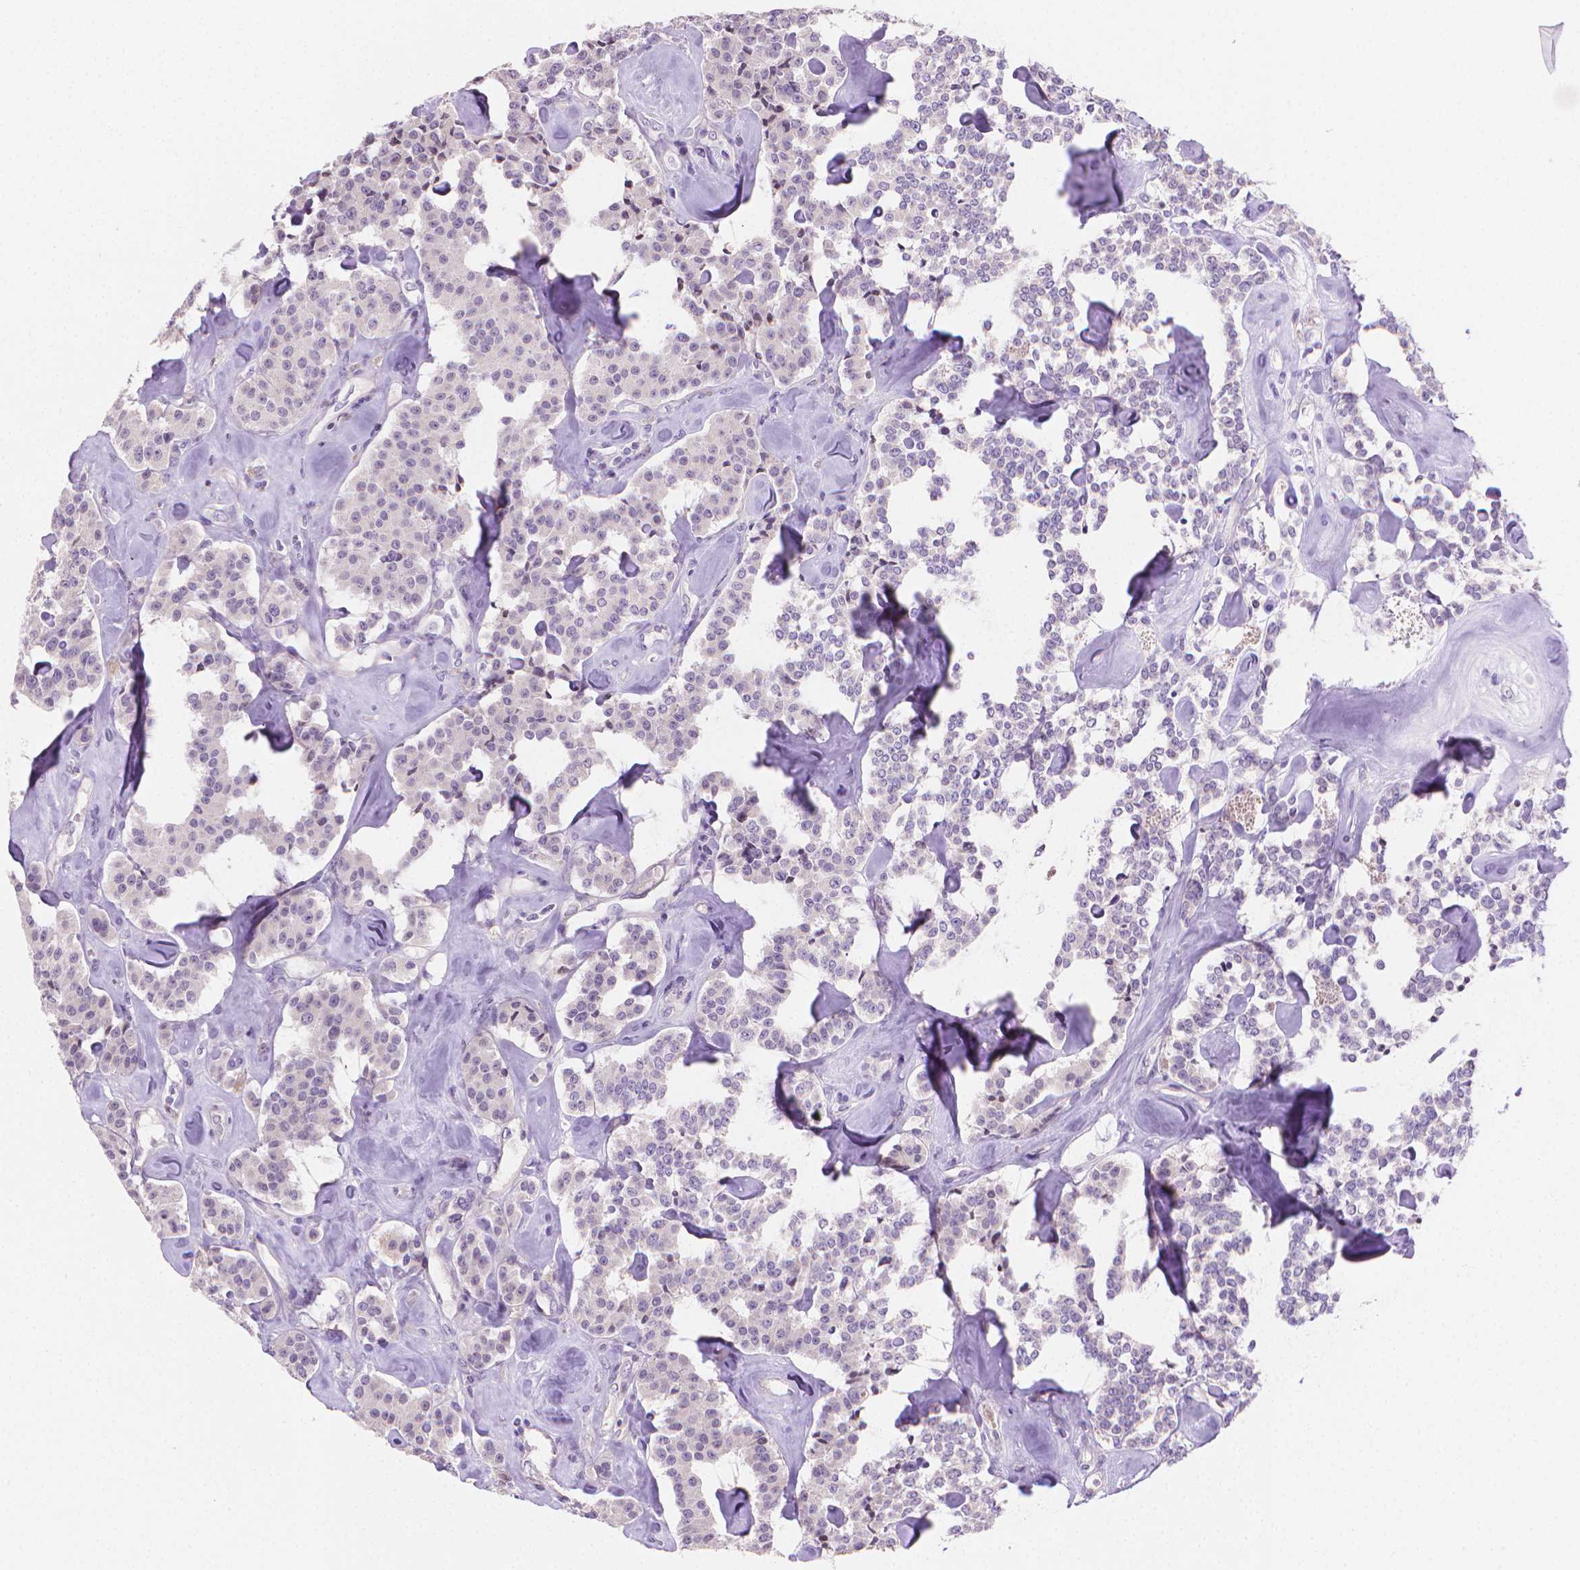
{"staining": {"intensity": "negative", "quantity": "none", "location": "none"}, "tissue": "carcinoid", "cell_type": "Tumor cells", "image_type": "cancer", "snomed": [{"axis": "morphology", "description": "Carcinoid, malignant, NOS"}, {"axis": "topography", "description": "Pancreas"}], "caption": "Micrograph shows no protein expression in tumor cells of carcinoid tissue. (DAB IHC with hematoxylin counter stain).", "gene": "CLXN", "patient": {"sex": "male", "age": 41}}